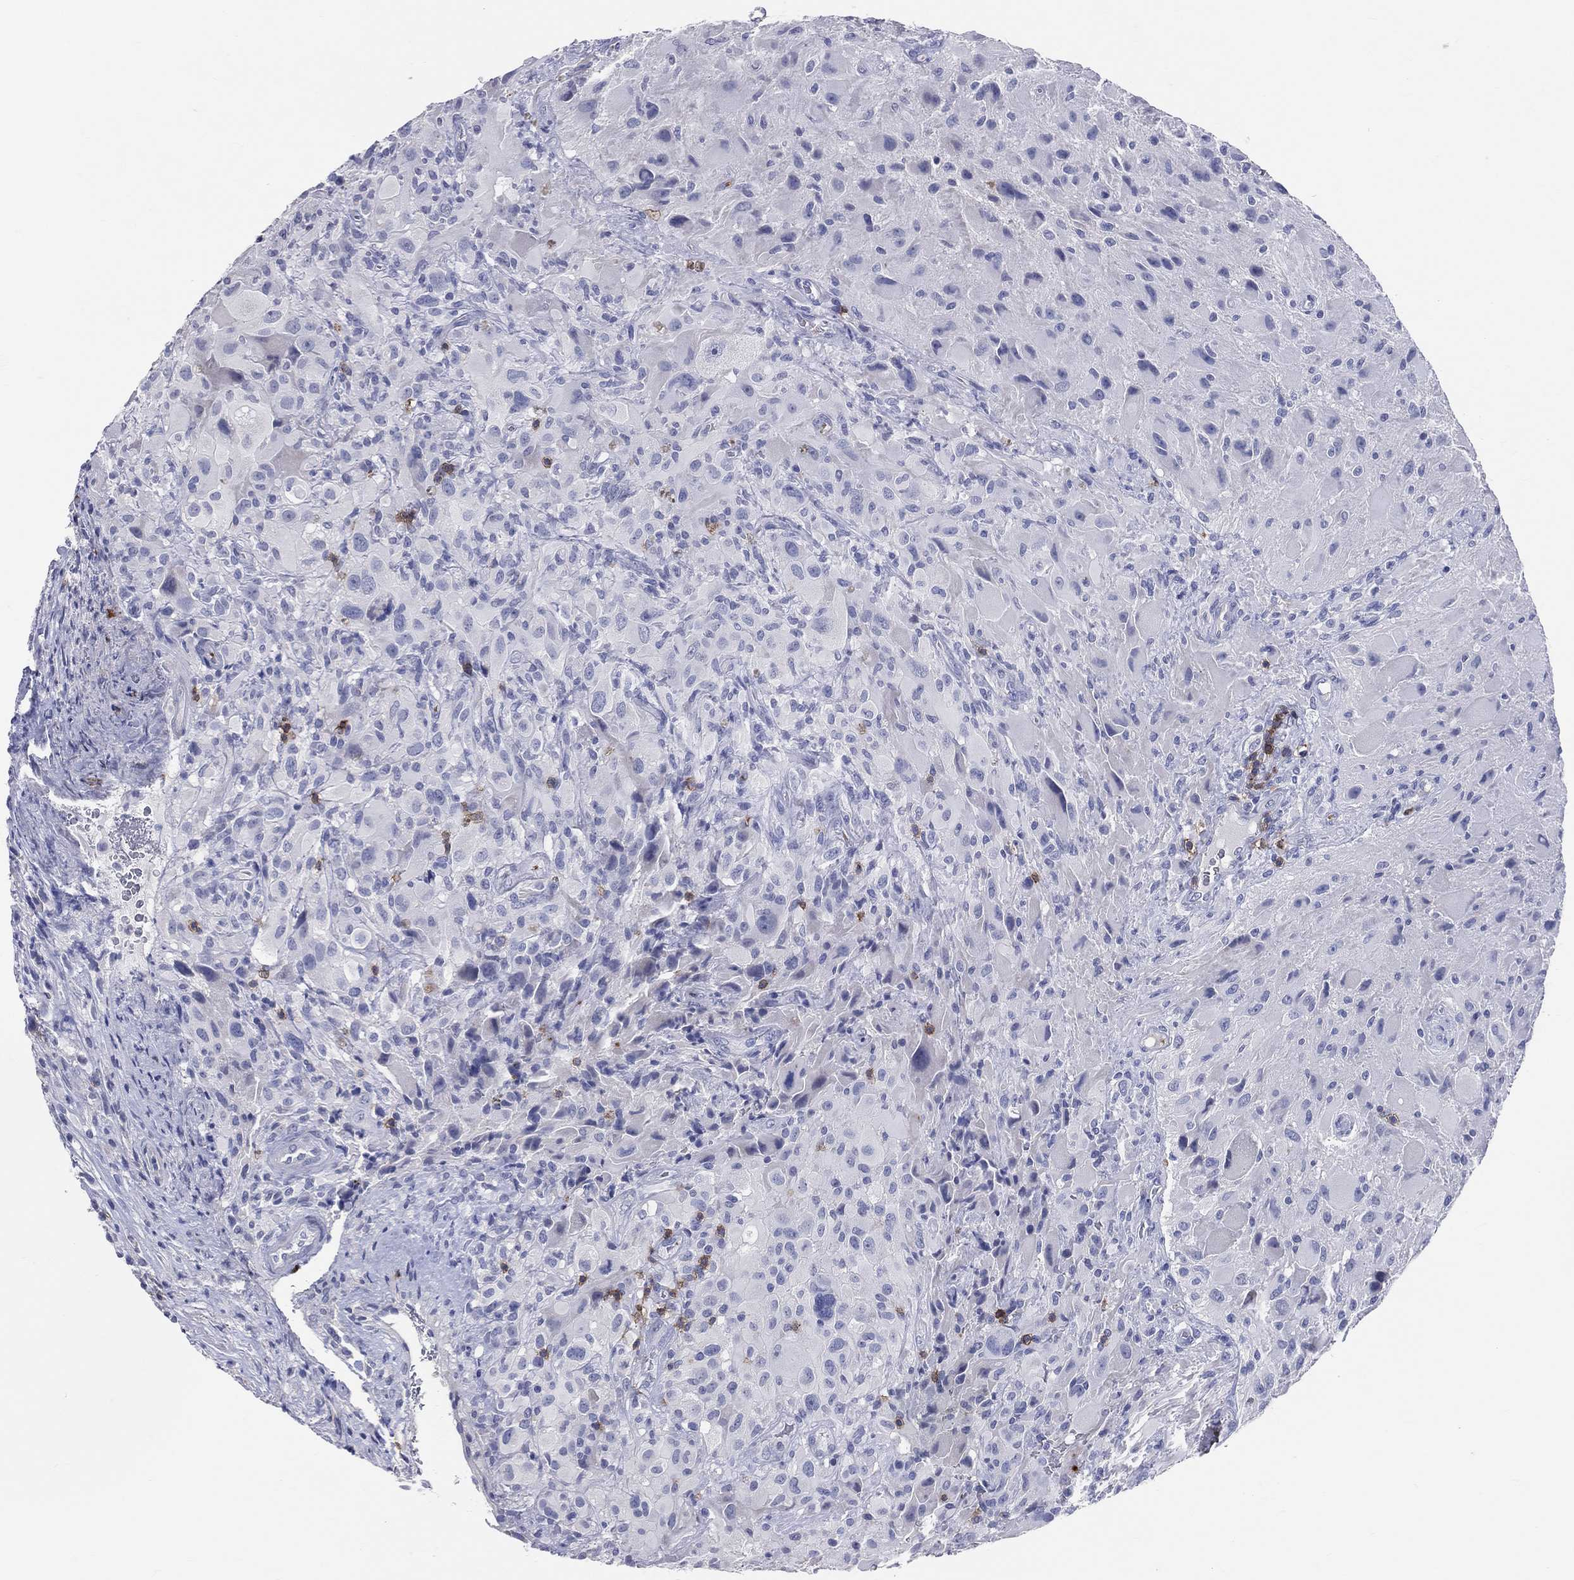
{"staining": {"intensity": "negative", "quantity": "none", "location": "none"}, "tissue": "glioma", "cell_type": "Tumor cells", "image_type": "cancer", "snomed": [{"axis": "morphology", "description": "Glioma, malignant, High grade"}, {"axis": "topography", "description": "Cerebral cortex"}], "caption": "DAB (3,3'-diaminobenzidine) immunohistochemical staining of human high-grade glioma (malignant) demonstrates no significant positivity in tumor cells. (Stains: DAB (3,3'-diaminobenzidine) immunohistochemistry (IHC) with hematoxylin counter stain, Microscopy: brightfield microscopy at high magnification).", "gene": "LAT", "patient": {"sex": "male", "age": 35}}